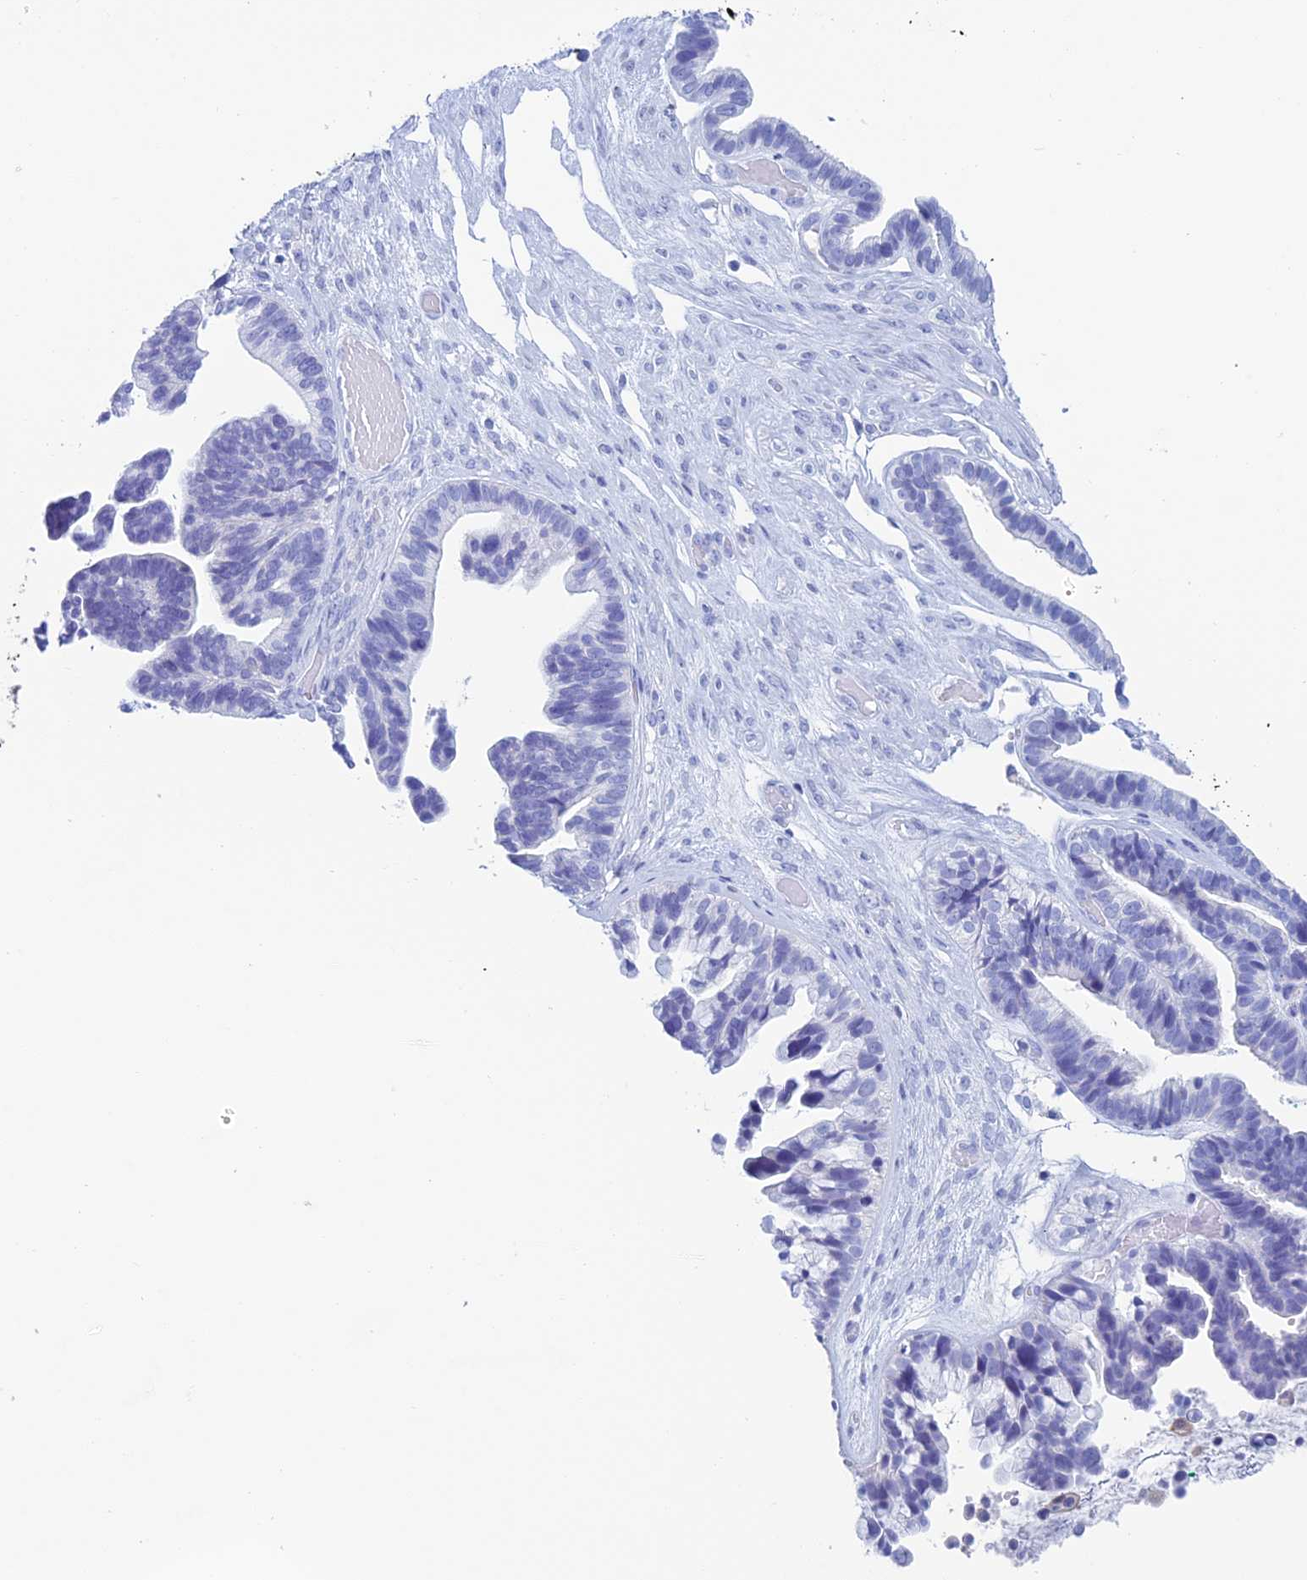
{"staining": {"intensity": "negative", "quantity": "none", "location": "none"}, "tissue": "ovarian cancer", "cell_type": "Tumor cells", "image_type": "cancer", "snomed": [{"axis": "morphology", "description": "Cystadenocarcinoma, serous, NOS"}, {"axis": "topography", "description": "Ovary"}], "caption": "Serous cystadenocarcinoma (ovarian) was stained to show a protein in brown. There is no significant positivity in tumor cells.", "gene": "KCNK17", "patient": {"sex": "female", "age": 56}}